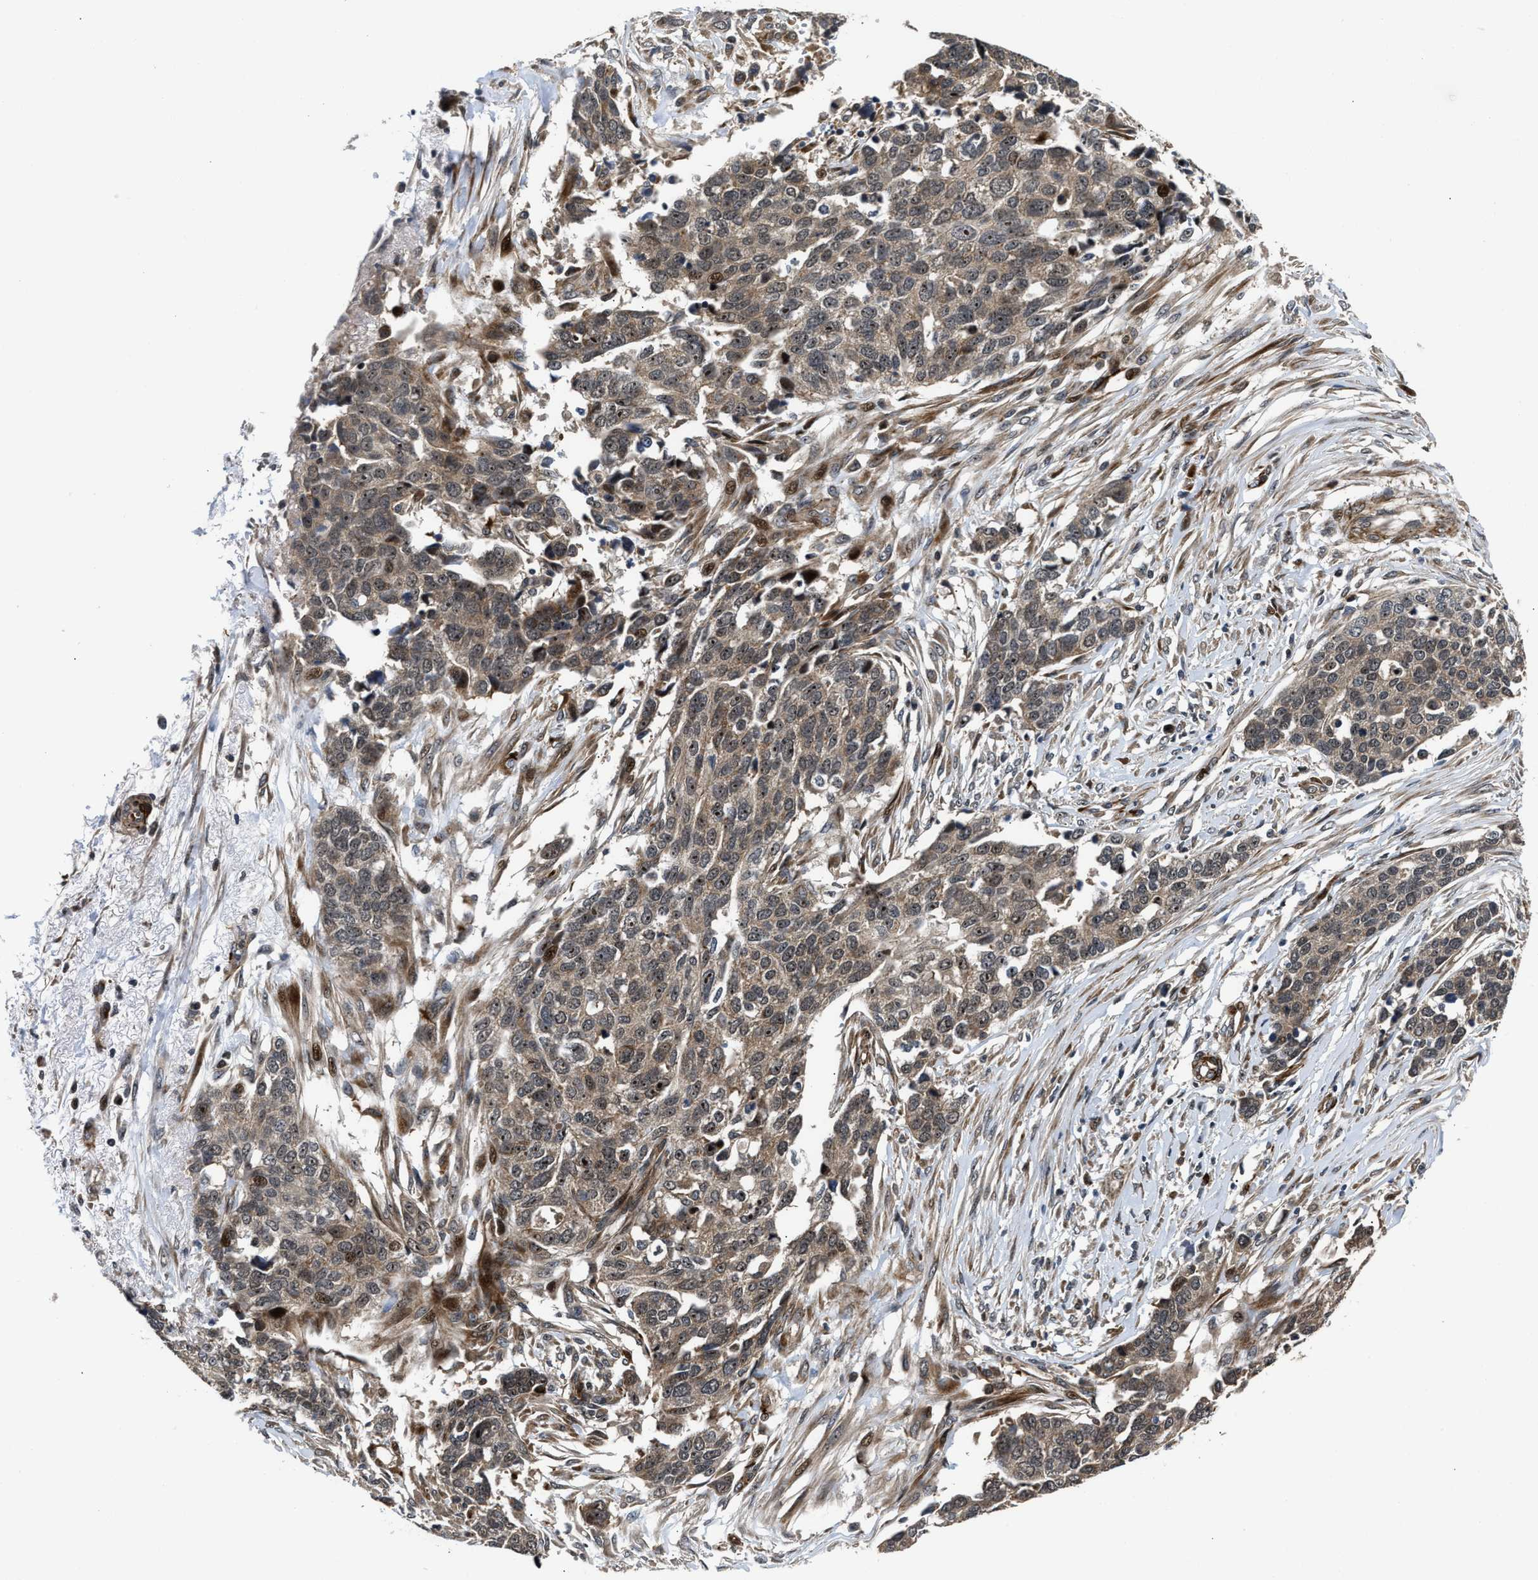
{"staining": {"intensity": "moderate", "quantity": ">75%", "location": "cytoplasmic/membranous,nuclear"}, "tissue": "ovarian cancer", "cell_type": "Tumor cells", "image_type": "cancer", "snomed": [{"axis": "morphology", "description": "Cystadenocarcinoma, serous, NOS"}, {"axis": "topography", "description": "Ovary"}], "caption": "Immunohistochemical staining of human ovarian cancer (serous cystadenocarcinoma) demonstrates moderate cytoplasmic/membranous and nuclear protein expression in about >75% of tumor cells.", "gene": "ALDH3A2", "patient": {"sex": "female", "age": 44}}